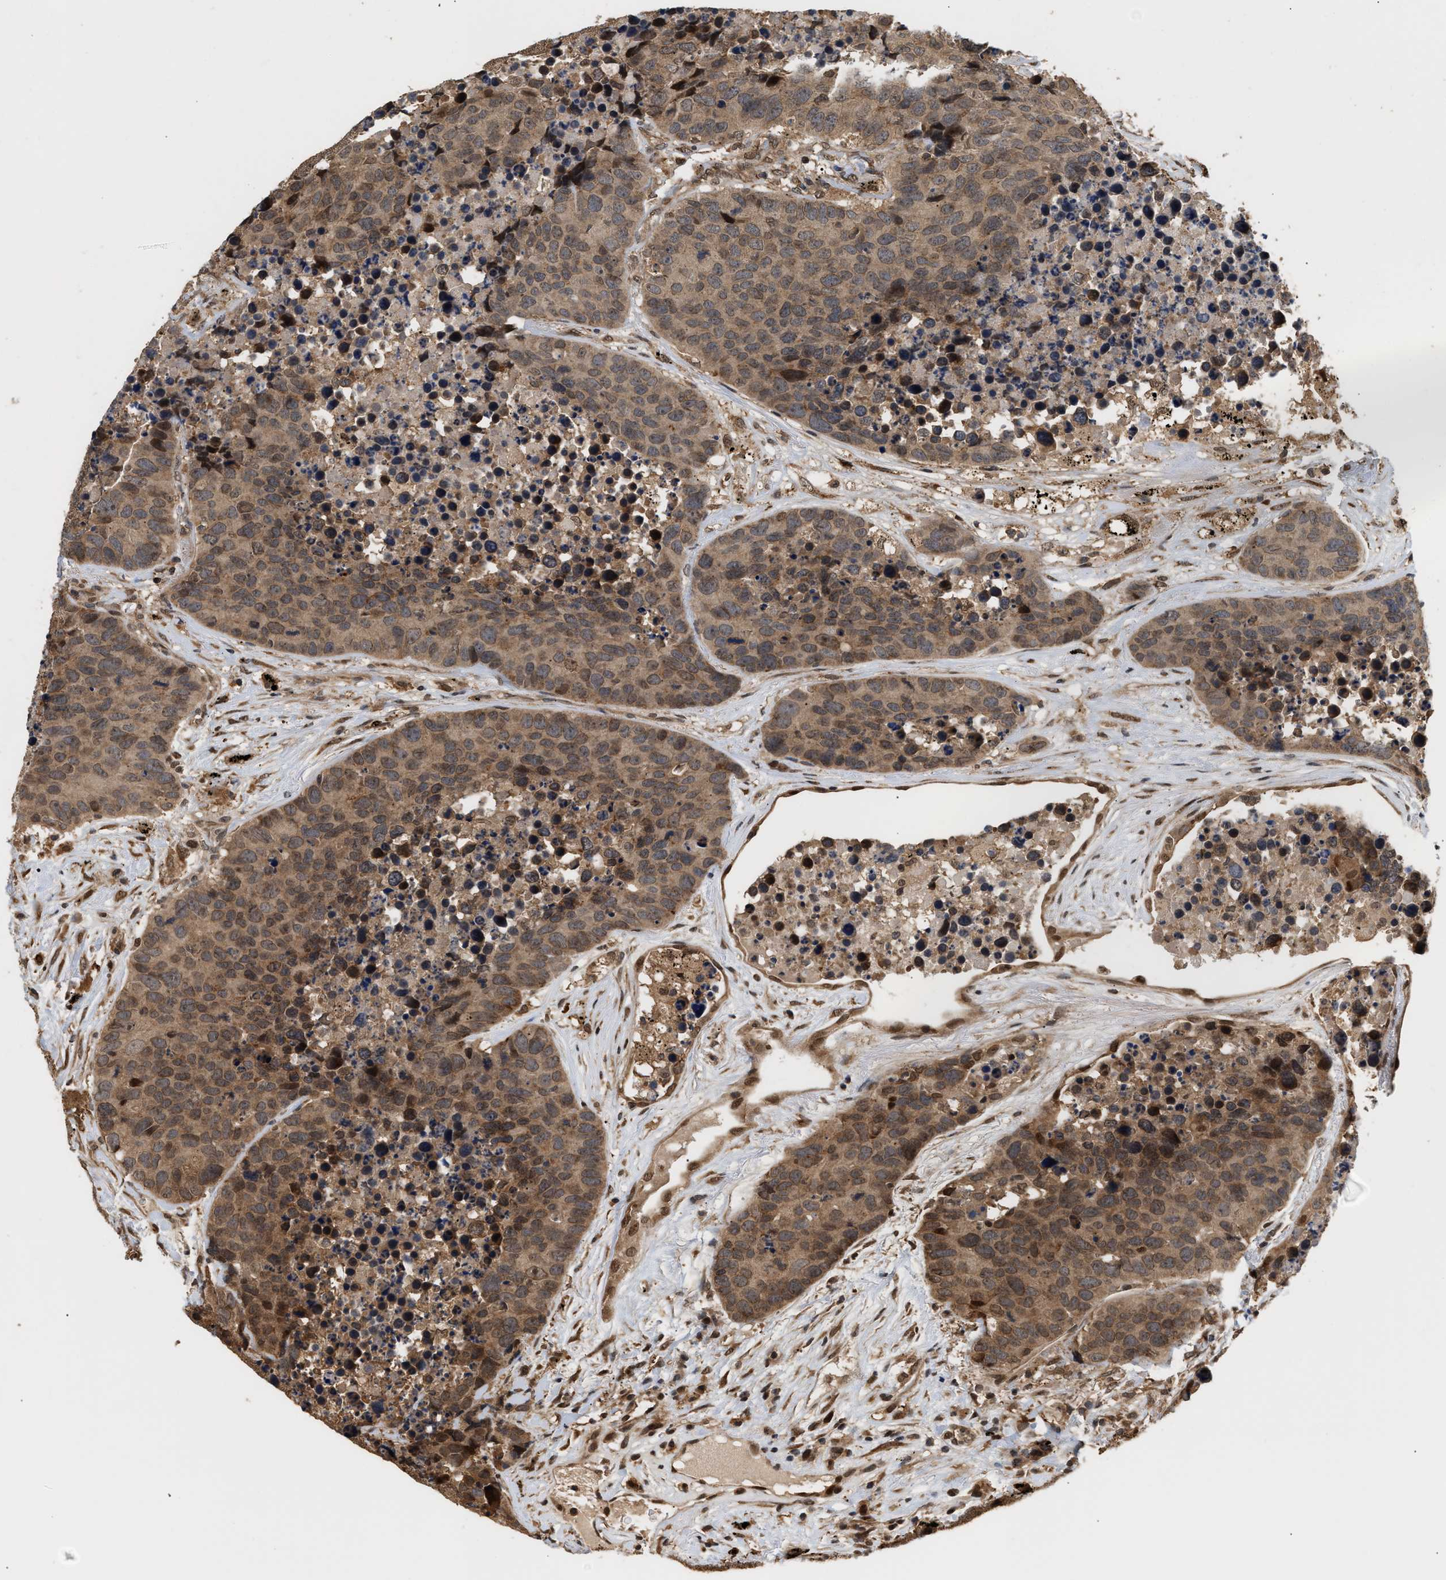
{"staining": {"intensity": "moderate", "quantity": ">75%", "location": "cytoplasmic/membranous,nuclear"}, "tissue": "carcinoid", "cell_type": "Tumor cells", "image_type": "cancer", "snomed": [{"axis": "morphology", "description": "Carcinoid, malignant, NOS"}, {"axis": "topography", "description": "Lung"}], "caption": "Immunohistochemical staining of human carcinoid (malignant) demonstrates medium levels of moderate cytoplasmic/membranous and nuclear expression in approximately >75% of tumor cells. (DAB IHC, brown staining for protein, blue staining for nuclei).", "gene": "ABHD5", "patient": {"sex": "male", "age": 60}}